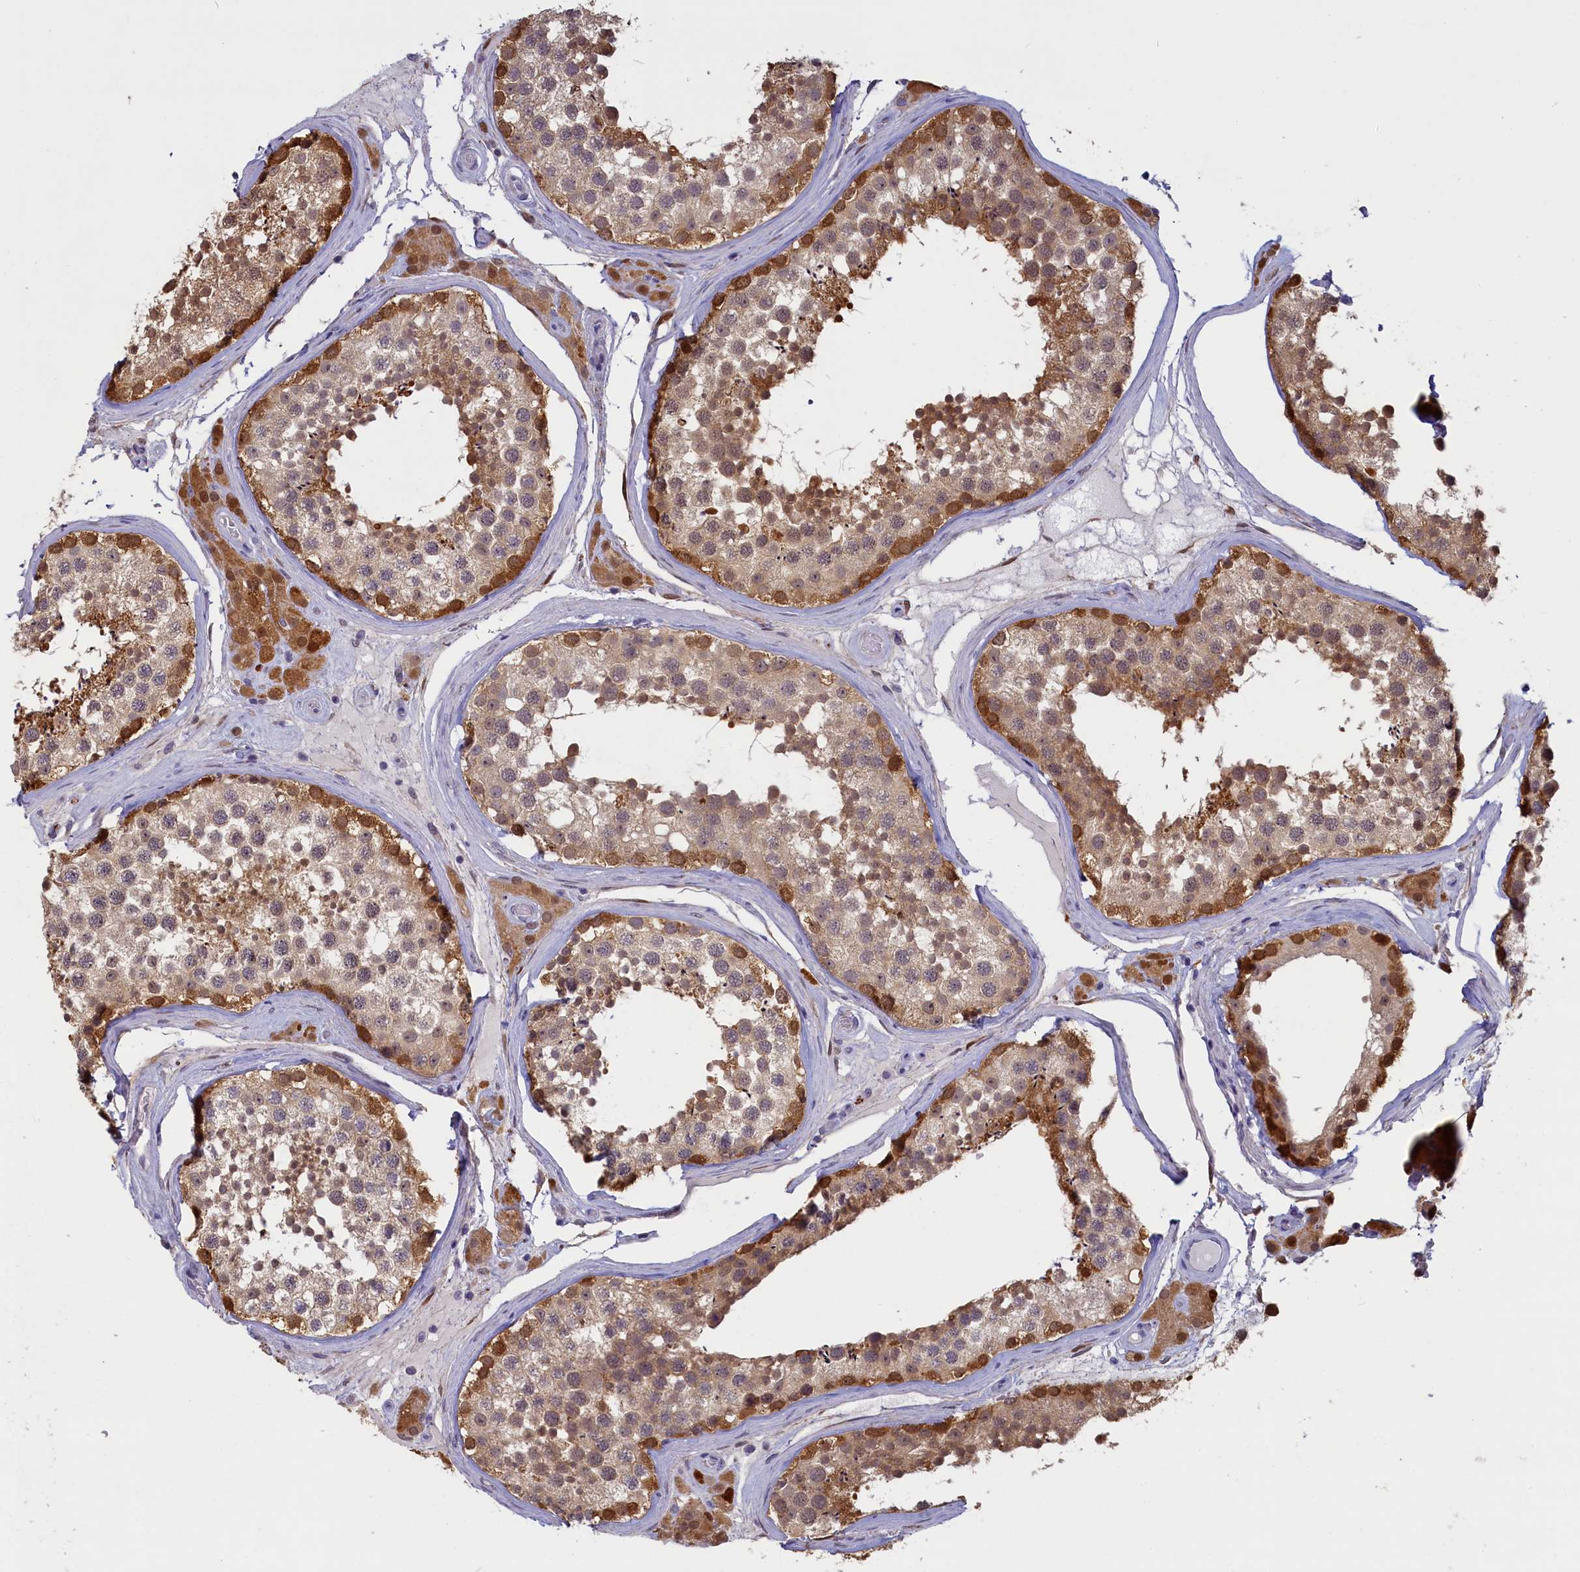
{"staining": {"intensity": "strong", "quantity": "25%-75%", "location": "cytoplasmic/membranous,nuclear"}, "tissue": "testis", "cell_type": "Cells in seminiferous ducts", "image_type": "normal", "snomed": [{"axis": "morphology", "description": "Normal tissue, NOS"}, {"axis": "topography", "description": "Testis"}], "caption": "Immunohistochemical staining of normal testis displays 25%-75% levels of strong cytoplasmic/membranous,nuclear protein expression in approximately 25%-75% of cells in seminiferous ducts.", "gene": "UCHL3", "patient": {"sex": "male", "age": 46}}